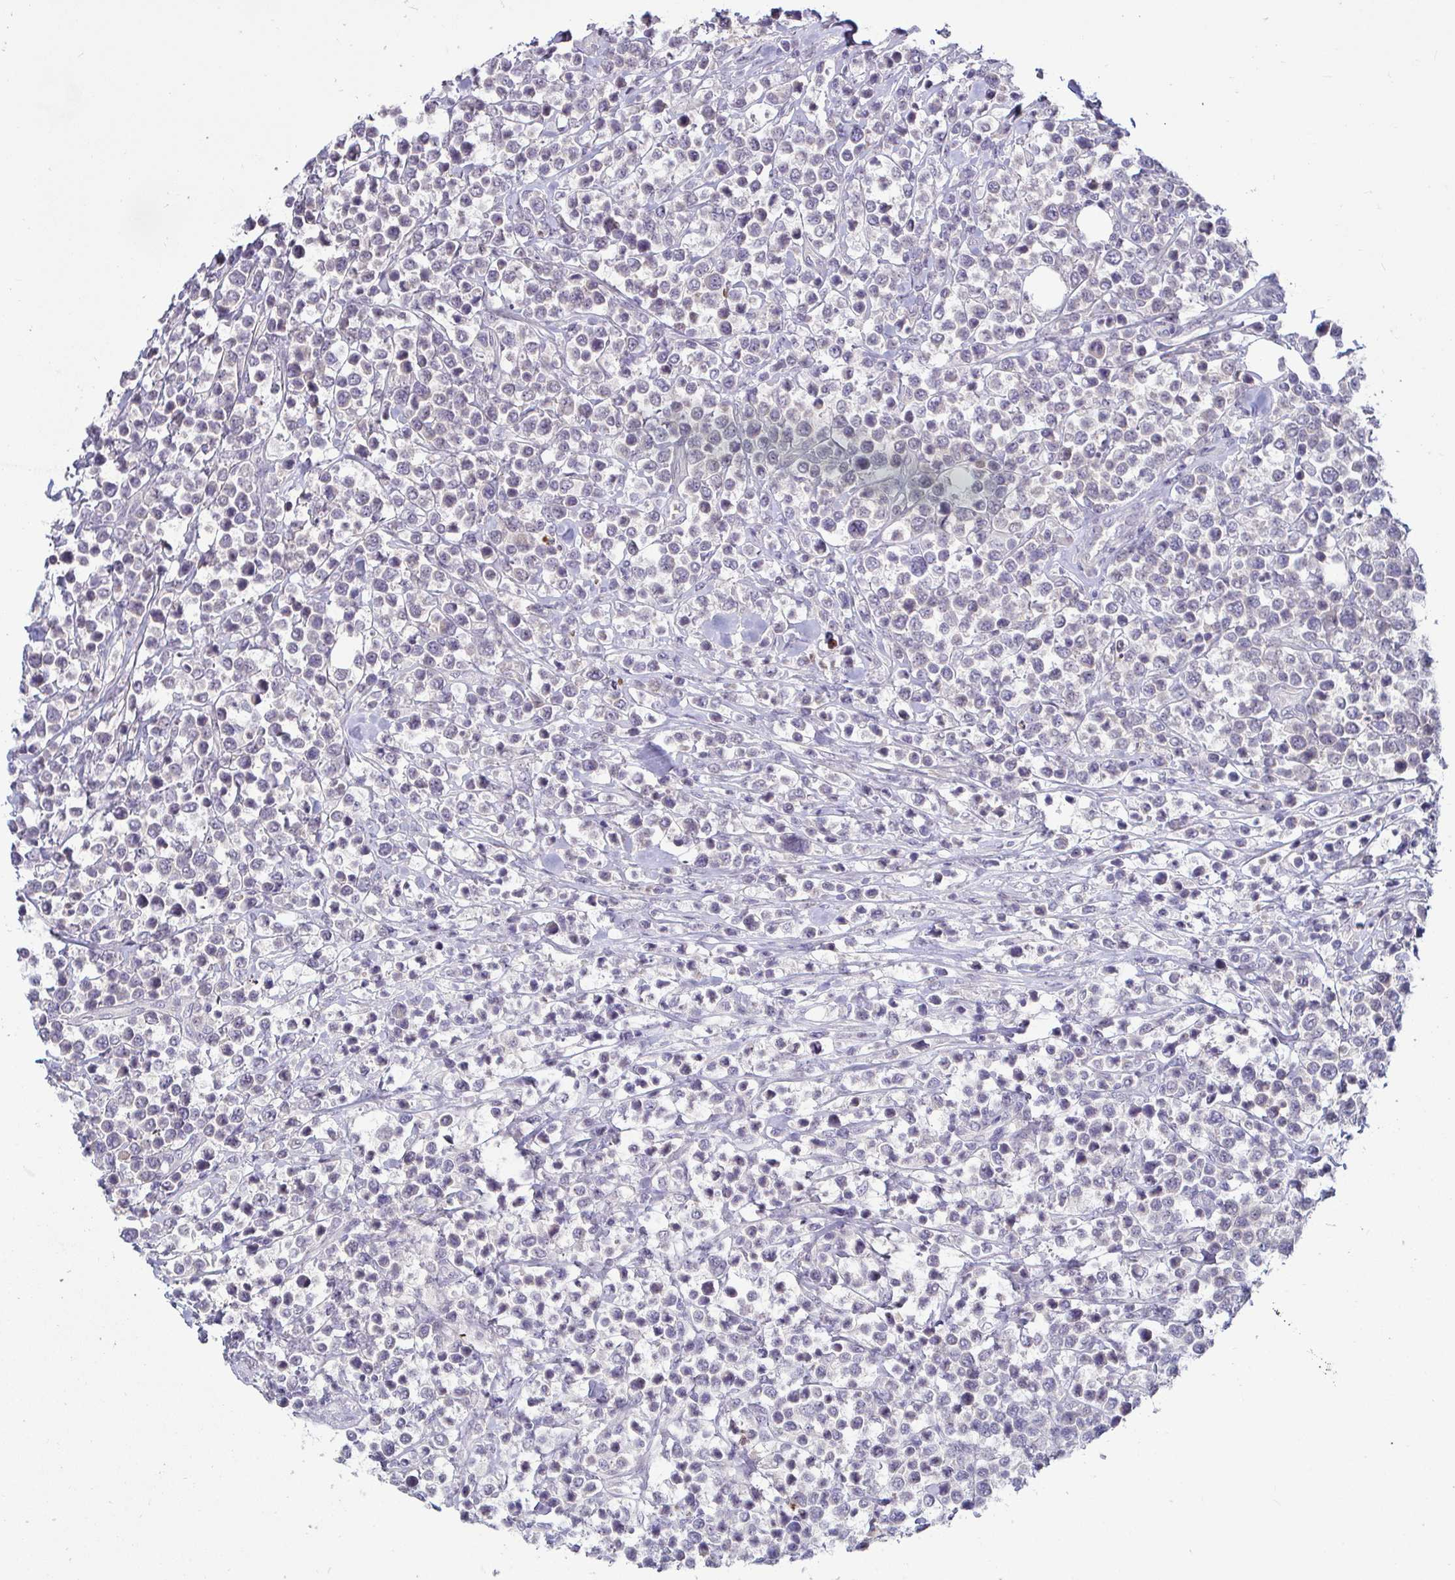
{"staining": {"intensity": "negative", "quantity": "none", "location": "none"}, "tissue": "lymphoma", "cell_type": "Tumor cells", "image_type": "cancer", "snomed": [{"axis": "morphology", "description": "Malignant lymphoma, non-Hodgkin's type, Low grade"}, {"axis": "topography", "description": "Lymph node"}], "caption": "Immunohistochemistry of human lymphoma shows no staining in tumor cells.", "gene": "GSTM1", "patient": {"sex": "male", "age": 60}}